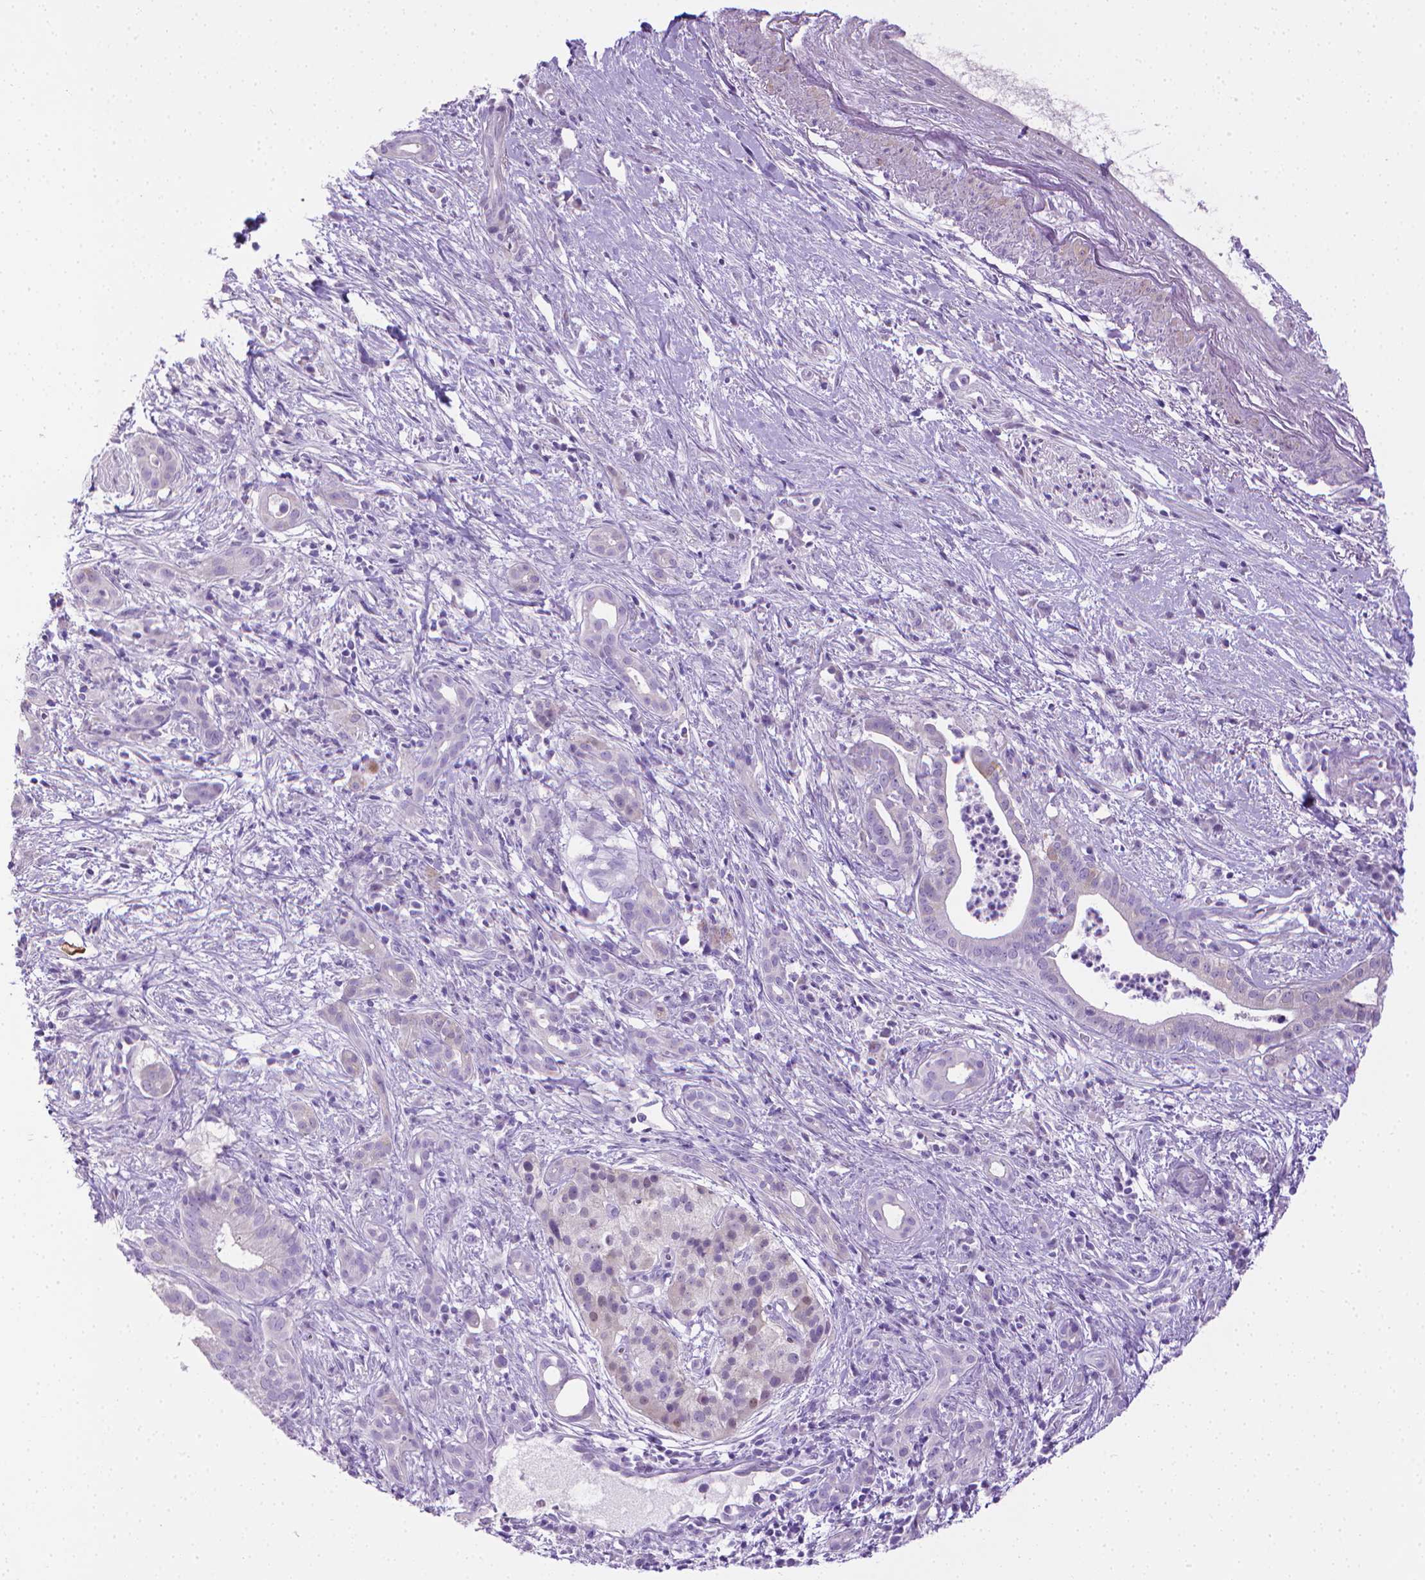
{"staining": {"intensity": "weak", "quantity": "25%-75%", "location": "cytoplasmic/membranous"}, "tissue": "pancreatic cancer", "cell_type": "Tumor cells", "image_type": "cancer", "snomed": [{"axis": "morphology", "description": "Adenocarcinoma, NOS"}, {"axis": "topography", "description": "Pancreas"}], "caption": "Pancreatic adenocarcinoma stained for a protein demonstrates weak cytoplasmic/membranous positivity in tumor cells.", "gene": "PNMA2", "patient": {"sex": "male", "age": 61}}